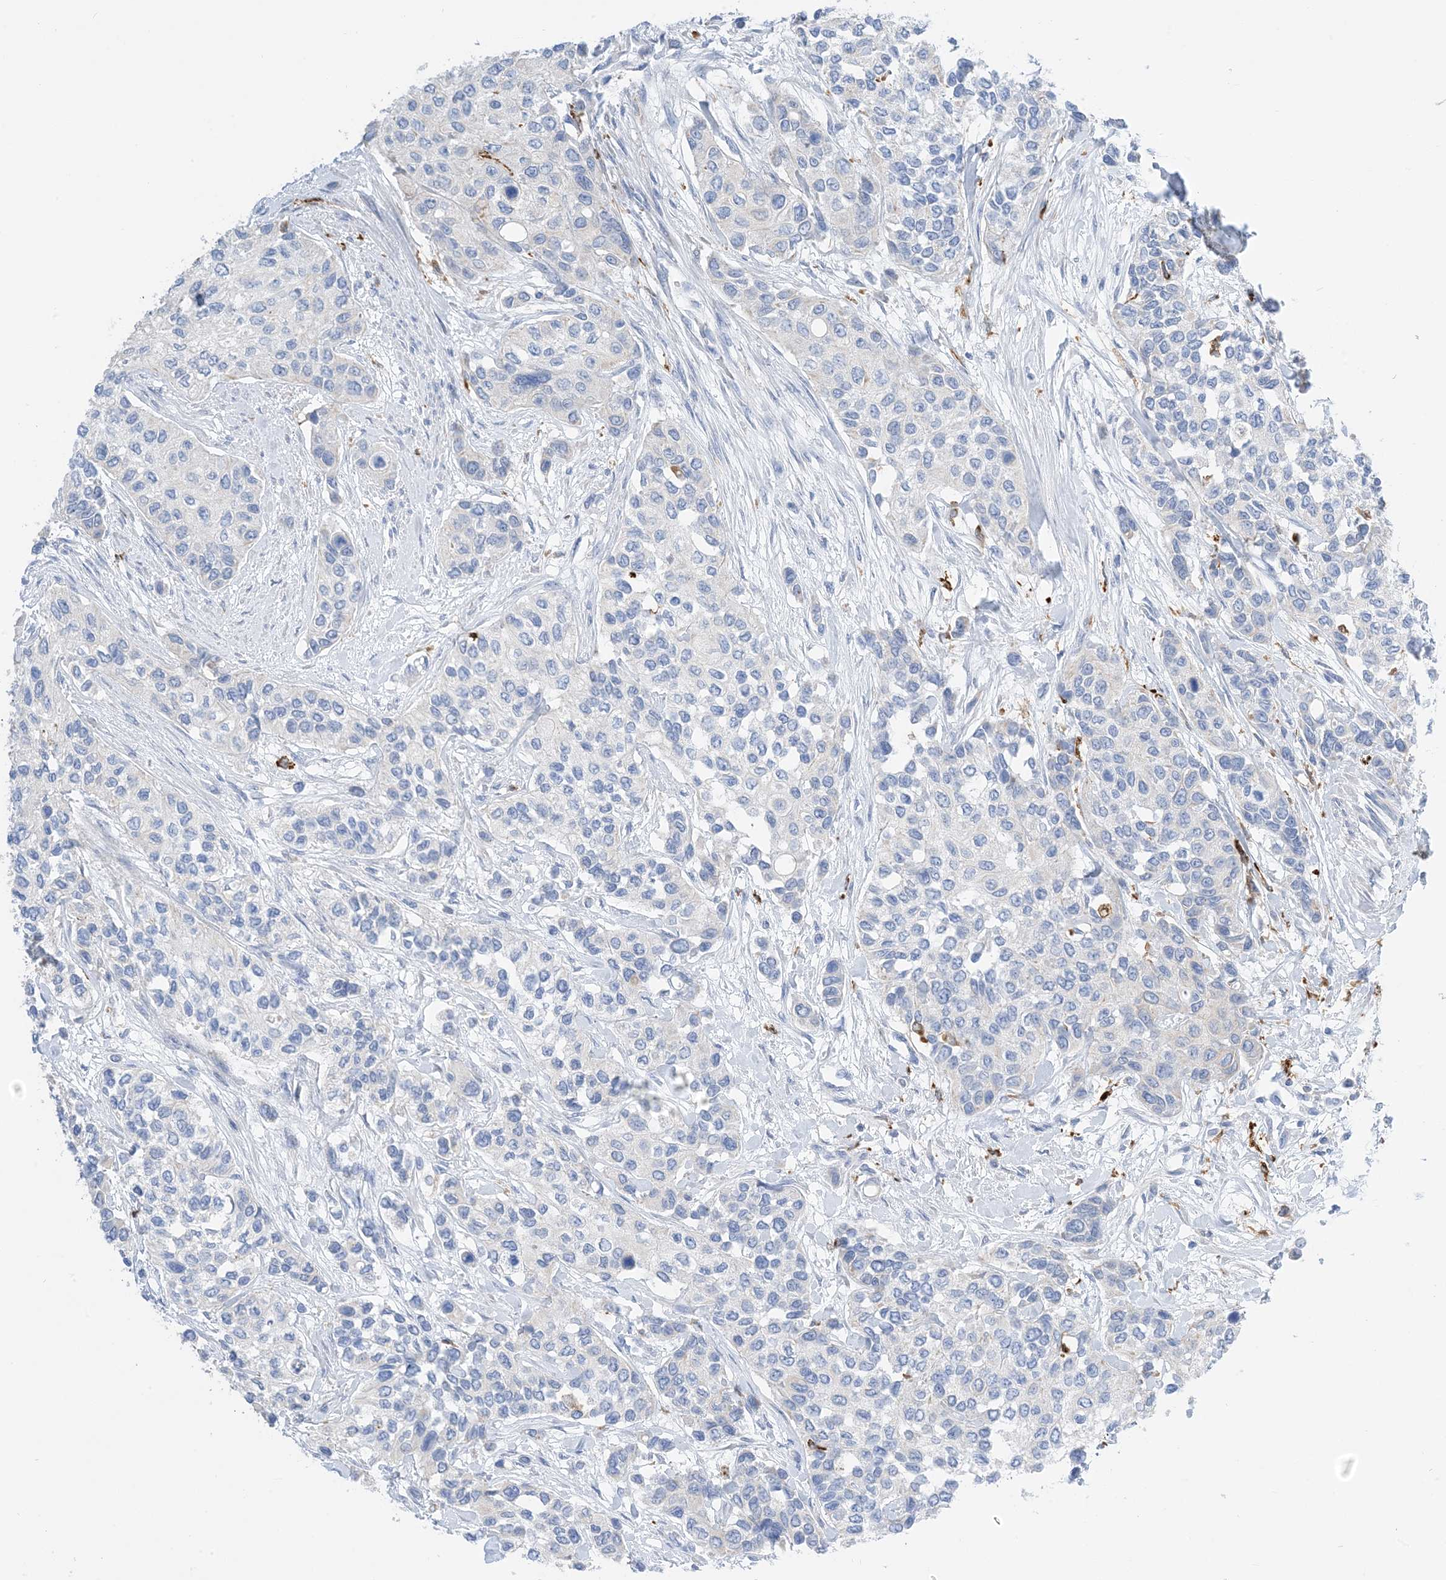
{"staining": {"intensity": "negative", "quantity": "none", "location": "none"}, "tissue": "urothelial cancer", "cell_type": "Tumor cells", "image_type": "cancer", "snomed": [{"axis": "morphology", "description": "Normal tissue, NOS"}, {"axis": "morphology", "description": "Urothelial carcinoma, High grade"}, {"axis": "topography", "description": "Vascular tissue"}, {"axis": "topography", "description": "Urinary bladder"}], "caption": "Urothelial cancer was stained to show a protein in brown. There is no significant staining in tumor cells. Nuclei are stained in blue.", "gene": "DPH3", "patient": {"sex": "female", "age": 56}}